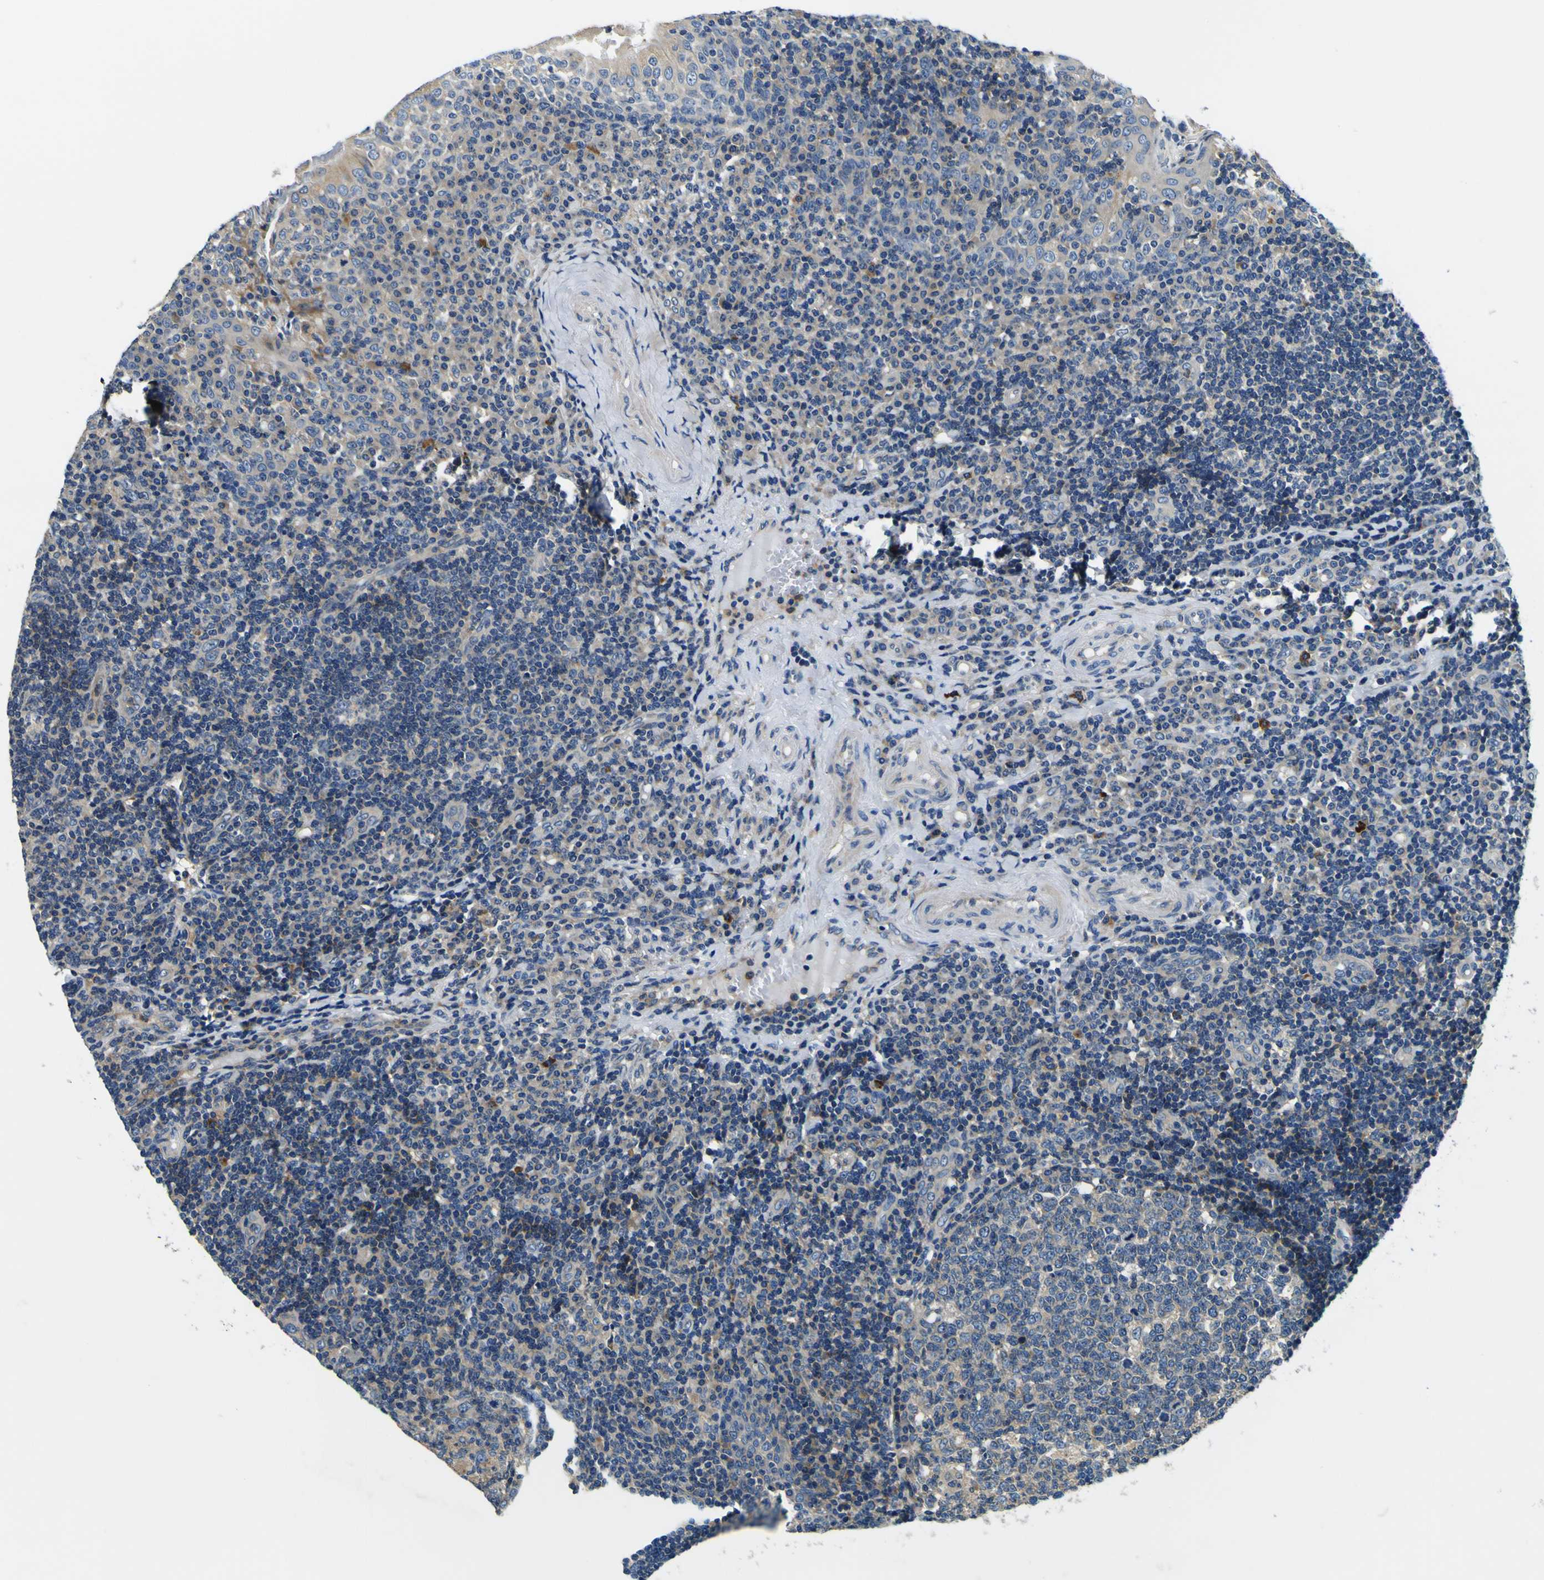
{"staining": {"intensity": "moderate", "quantity": "<25%", "location": "cytoplasmic/membranous"}, "tissue": "tonsil", "cell_type": "Germinal center cells", "image_type": "normal", "snomed": [{"axis": "morphology", "description": "Normal tissue, NOS"}, {"axis": "topography", "description": "Tonsil"}], "caption": "An image of human tonsil stained for a protein exhibits moderate cytoplasmic/membranous brown staining in germinal center cells.", "gene": "CLSTN1", "patient": {"sex": "female", "age": 40}}